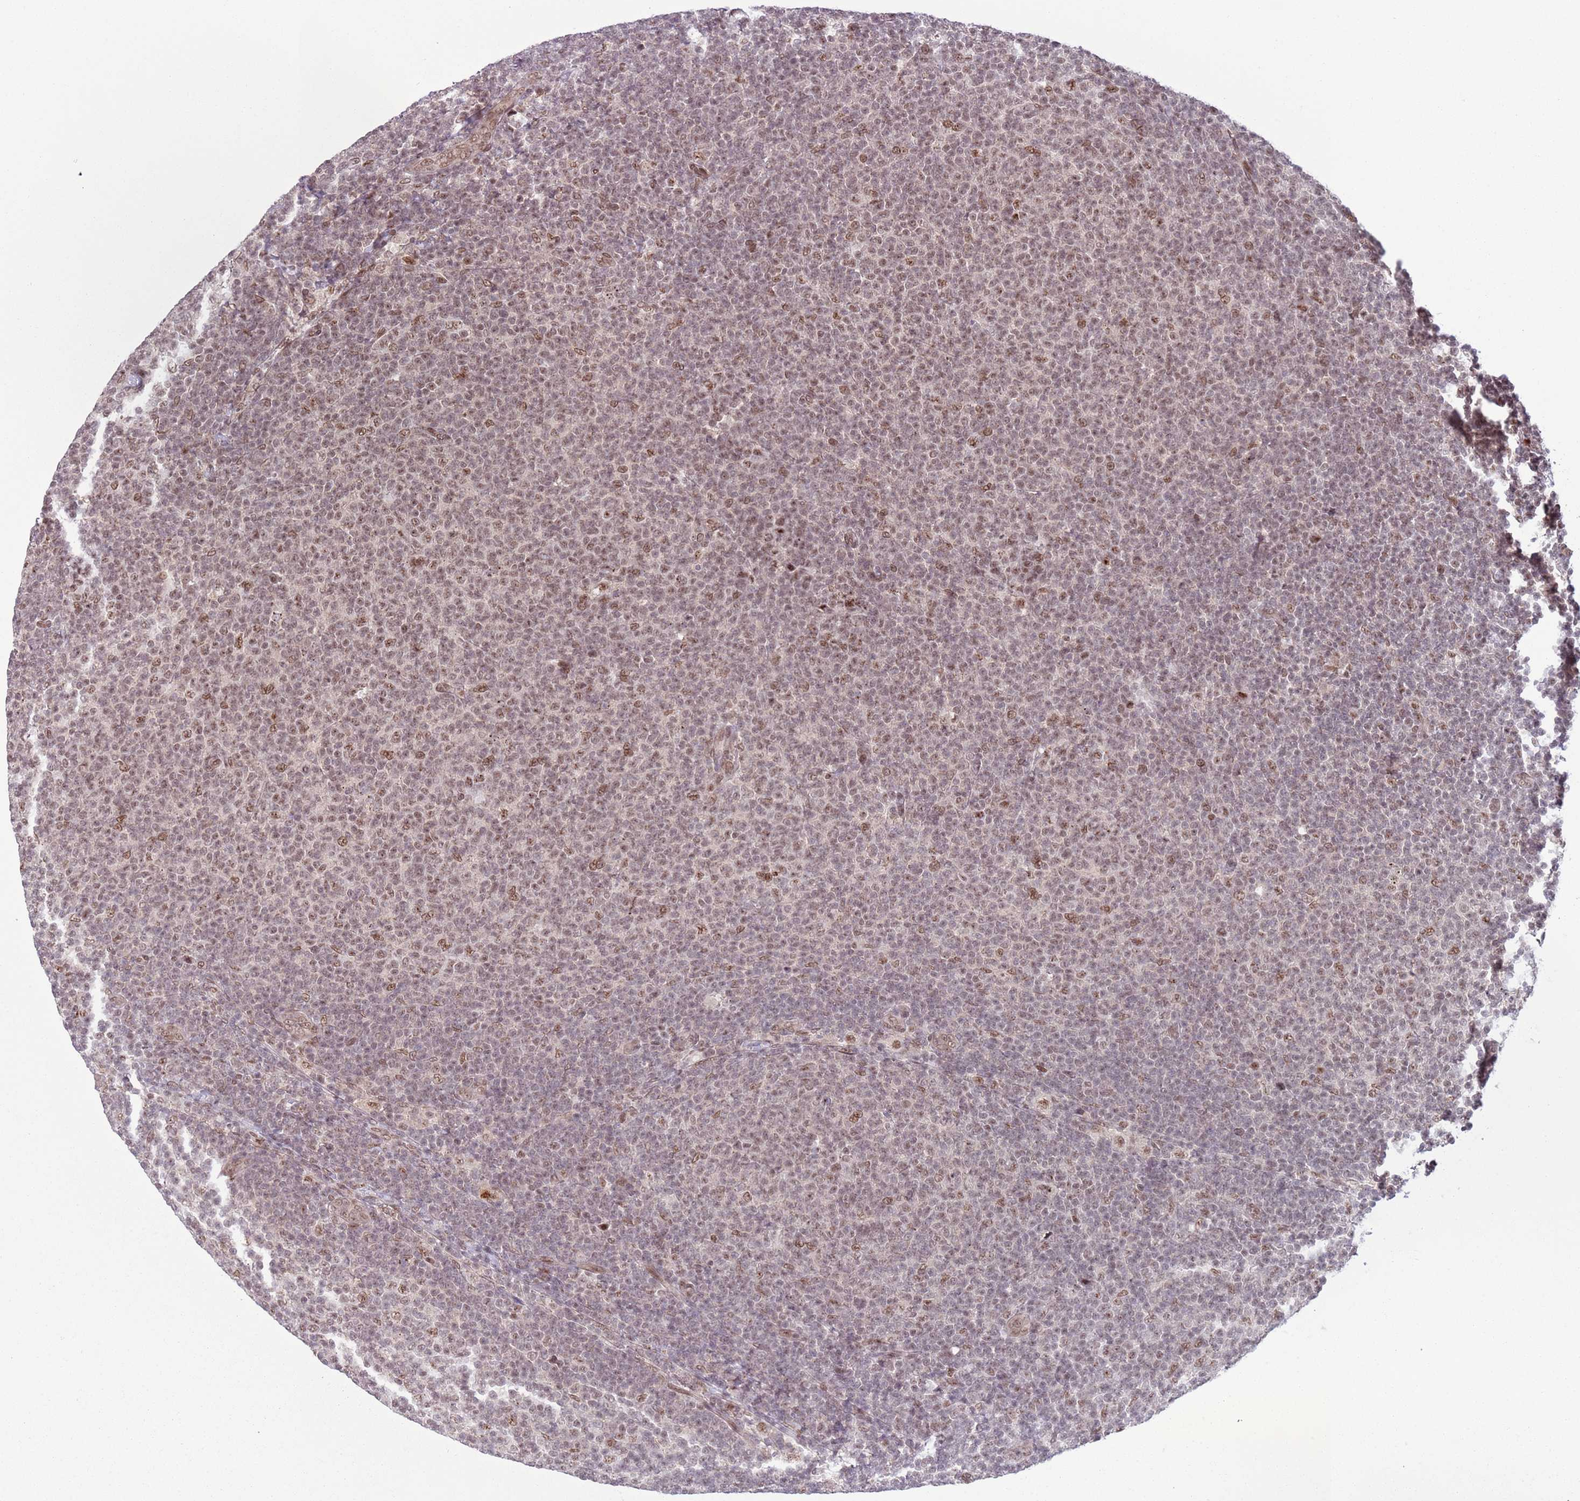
{"staining": {"intensity": "moderate", "quantity": ">75%", "location": "nuclear"}, "tissue": "lymphoma", "cell_type": "Tumor cells", "image_type": "cancer", "snomed": [{"axis": "morphology", "description": "Malignant lymphoma, non-Hodgkin's type, Low grade"}, {"axis": "topography", "description": "Lymph node"}], "caption": "Malignant lymphoma, non-Hodgkin's type (low-grade) stained with DAB (3,3'-diaminobenzidine) IHC displays medium levels of moderate nuclear positivity in about >75% of tumor cells. (DAB IHC with brightfield microscopy, high magnification).", "gene": "SIPA1L3", "patient": {"sex": "male", "age": 66}}